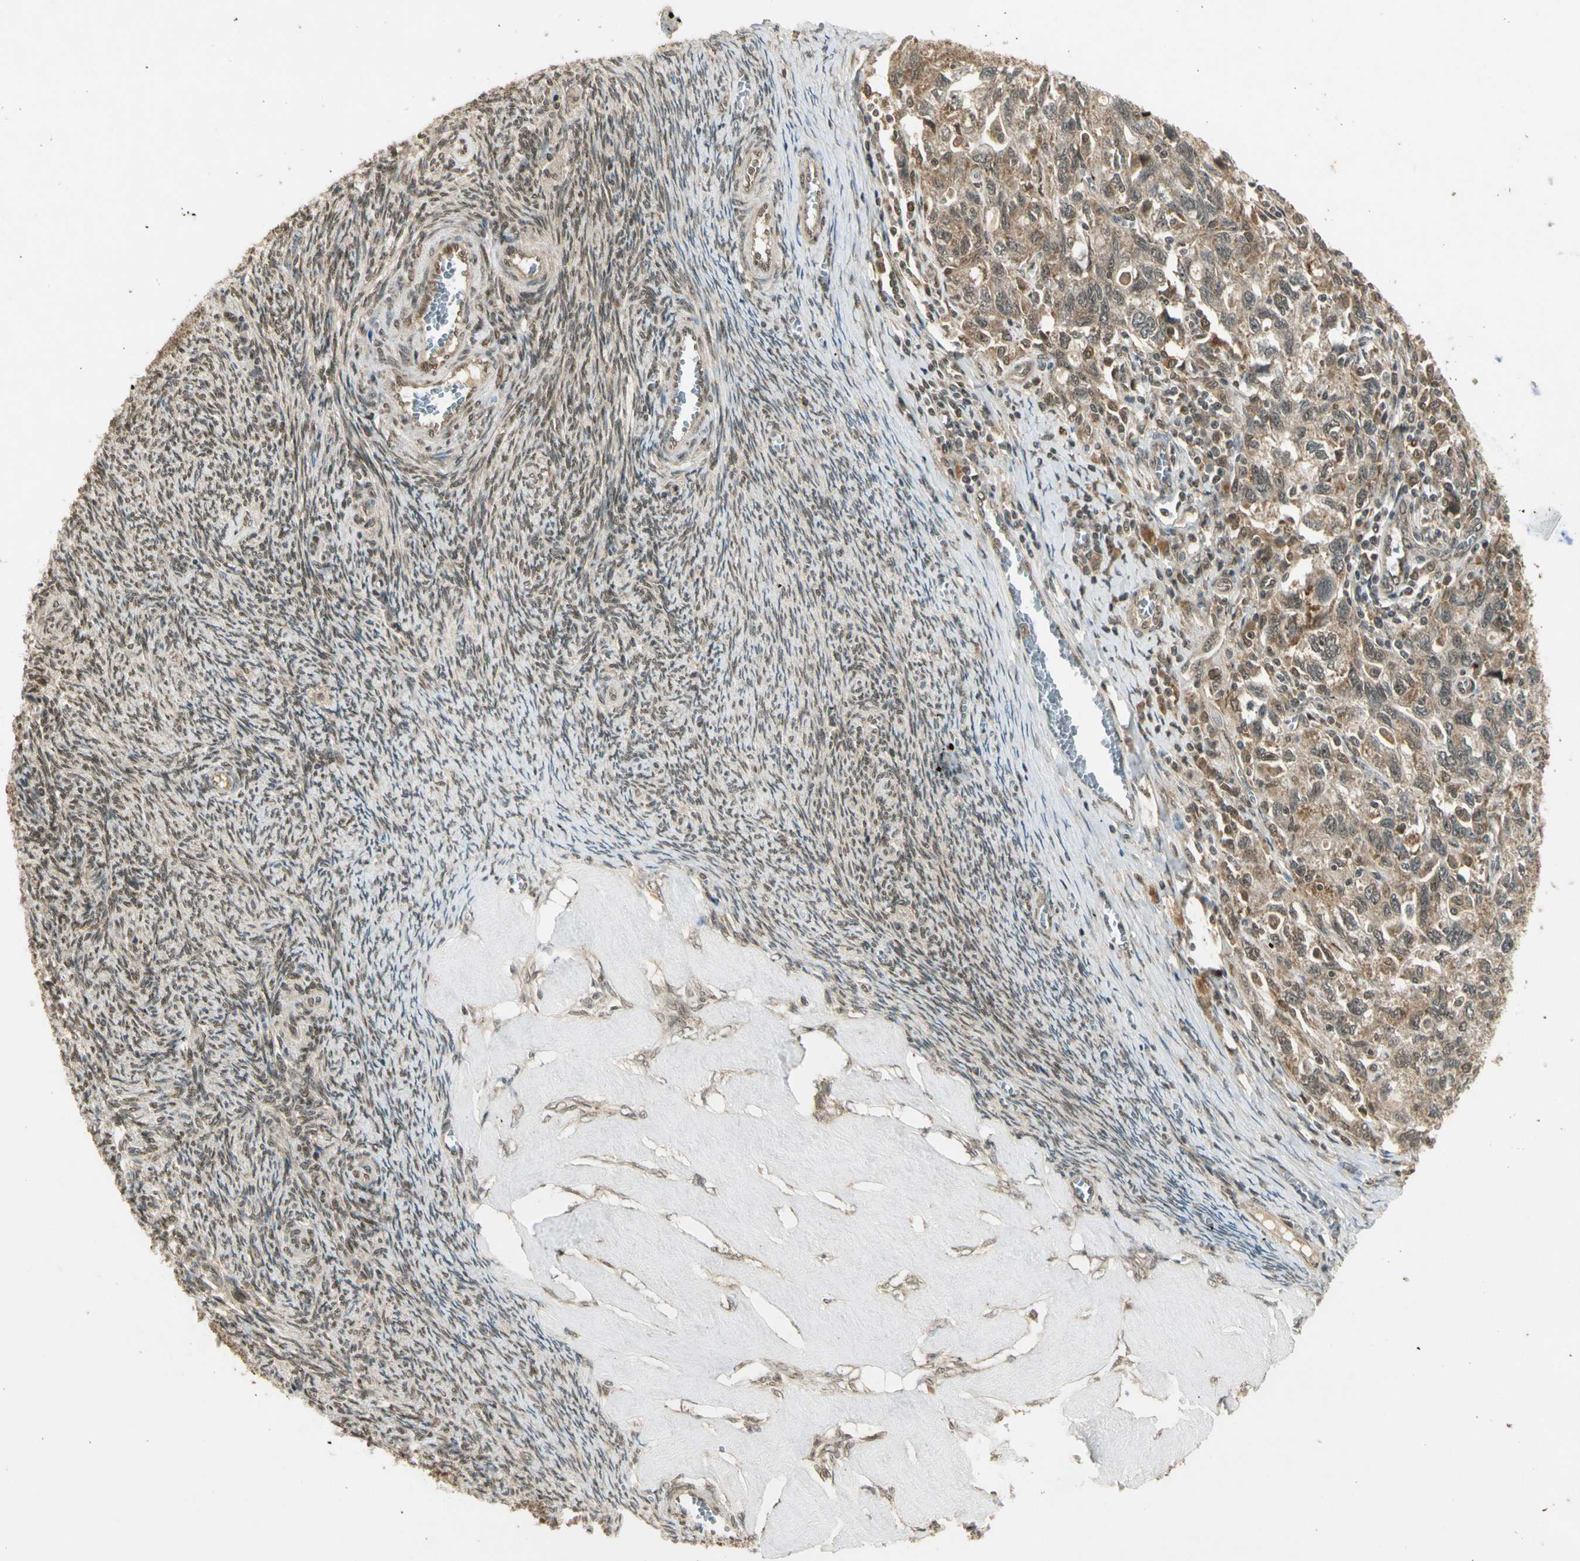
{"staining": {"intensity": "weak", "quantity": ">75%", "location": "cytoplasmic/membranous,nuclear"}, "tissue": "ovarian cancer", "cell_type": "Tumor cells", "image_type": "cancer", "snomed": [{"axis": "morphology", "description": "Carcinoma, NOS"}, {"axis": "morphology", "description": "Cystadenocarcinoma, serous, NOS"}, {"axis": "topography", "description": "Ovary"}], "caption": "Ovarian cancer was stained to show a protein in brown. There is low levels of weak cytoplasmic/membranous and nuclear positivity in about >75% of tumor cells.", "gene": "ZNF135", "patient": {"sex": "female", "age": 69}}